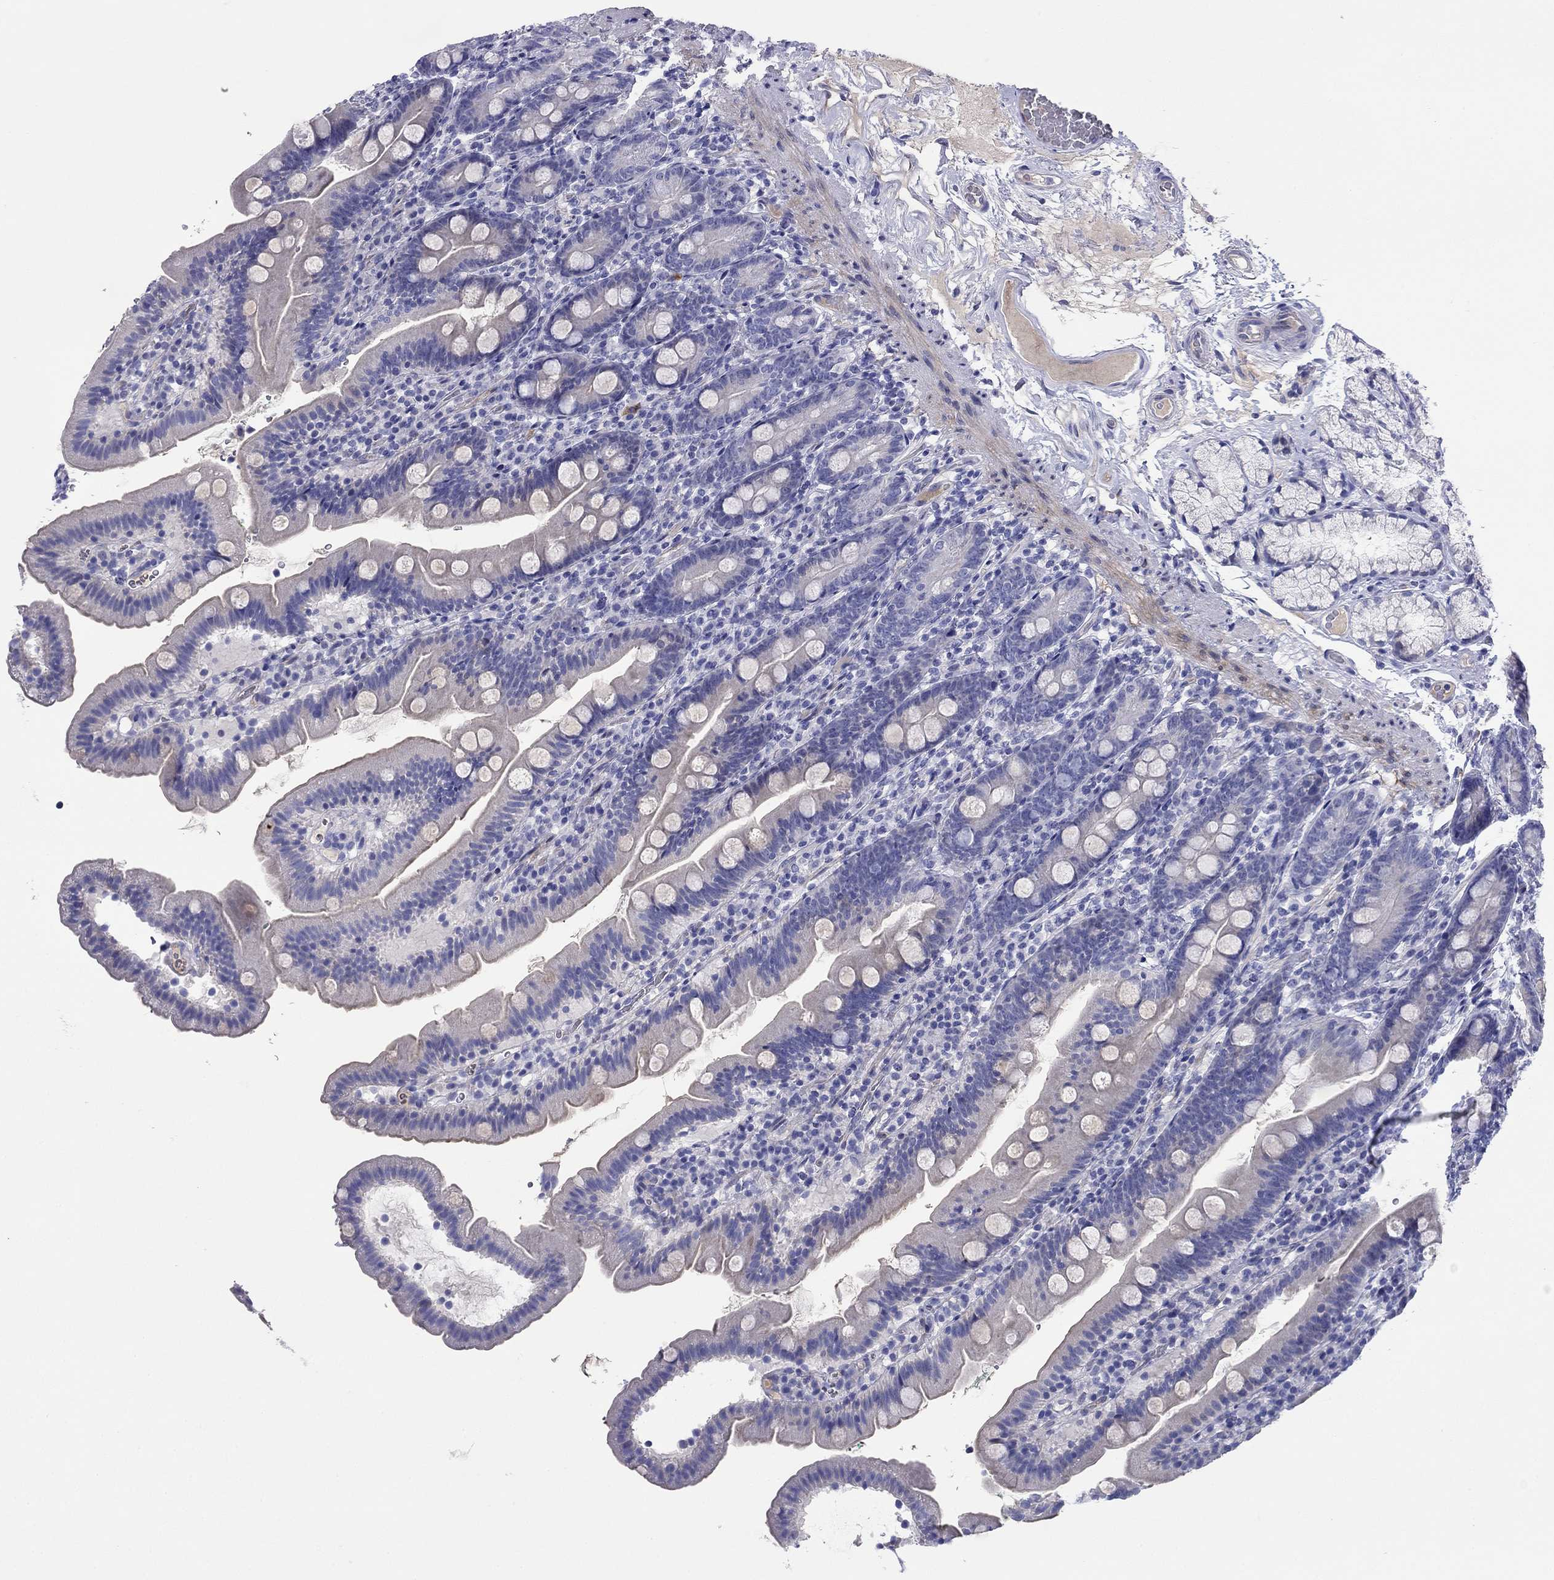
{"staining": {"intensity": "negative", "quantity": "none", "location": "none"}, "tissue": "duodenum", "cell_type": "Glandular cells", "image_type": "normal", "snomed": [{"axis": "morphology", "description": "Normal tissue, NOS"}, {"axis": "topography", "description": "Duodenum"}], "caption": "The immunohistochemistry (IHC) photomicrograph has no significant staining in glandular cells of duodenum. Brightfield microscopy of immunohistochemistry (IHC) stained with DAB (brown) and hematoxylin (blue), captured at high magnification.", "gene": "CMYA5", "patient": {"sex": "female", "age": 67}}